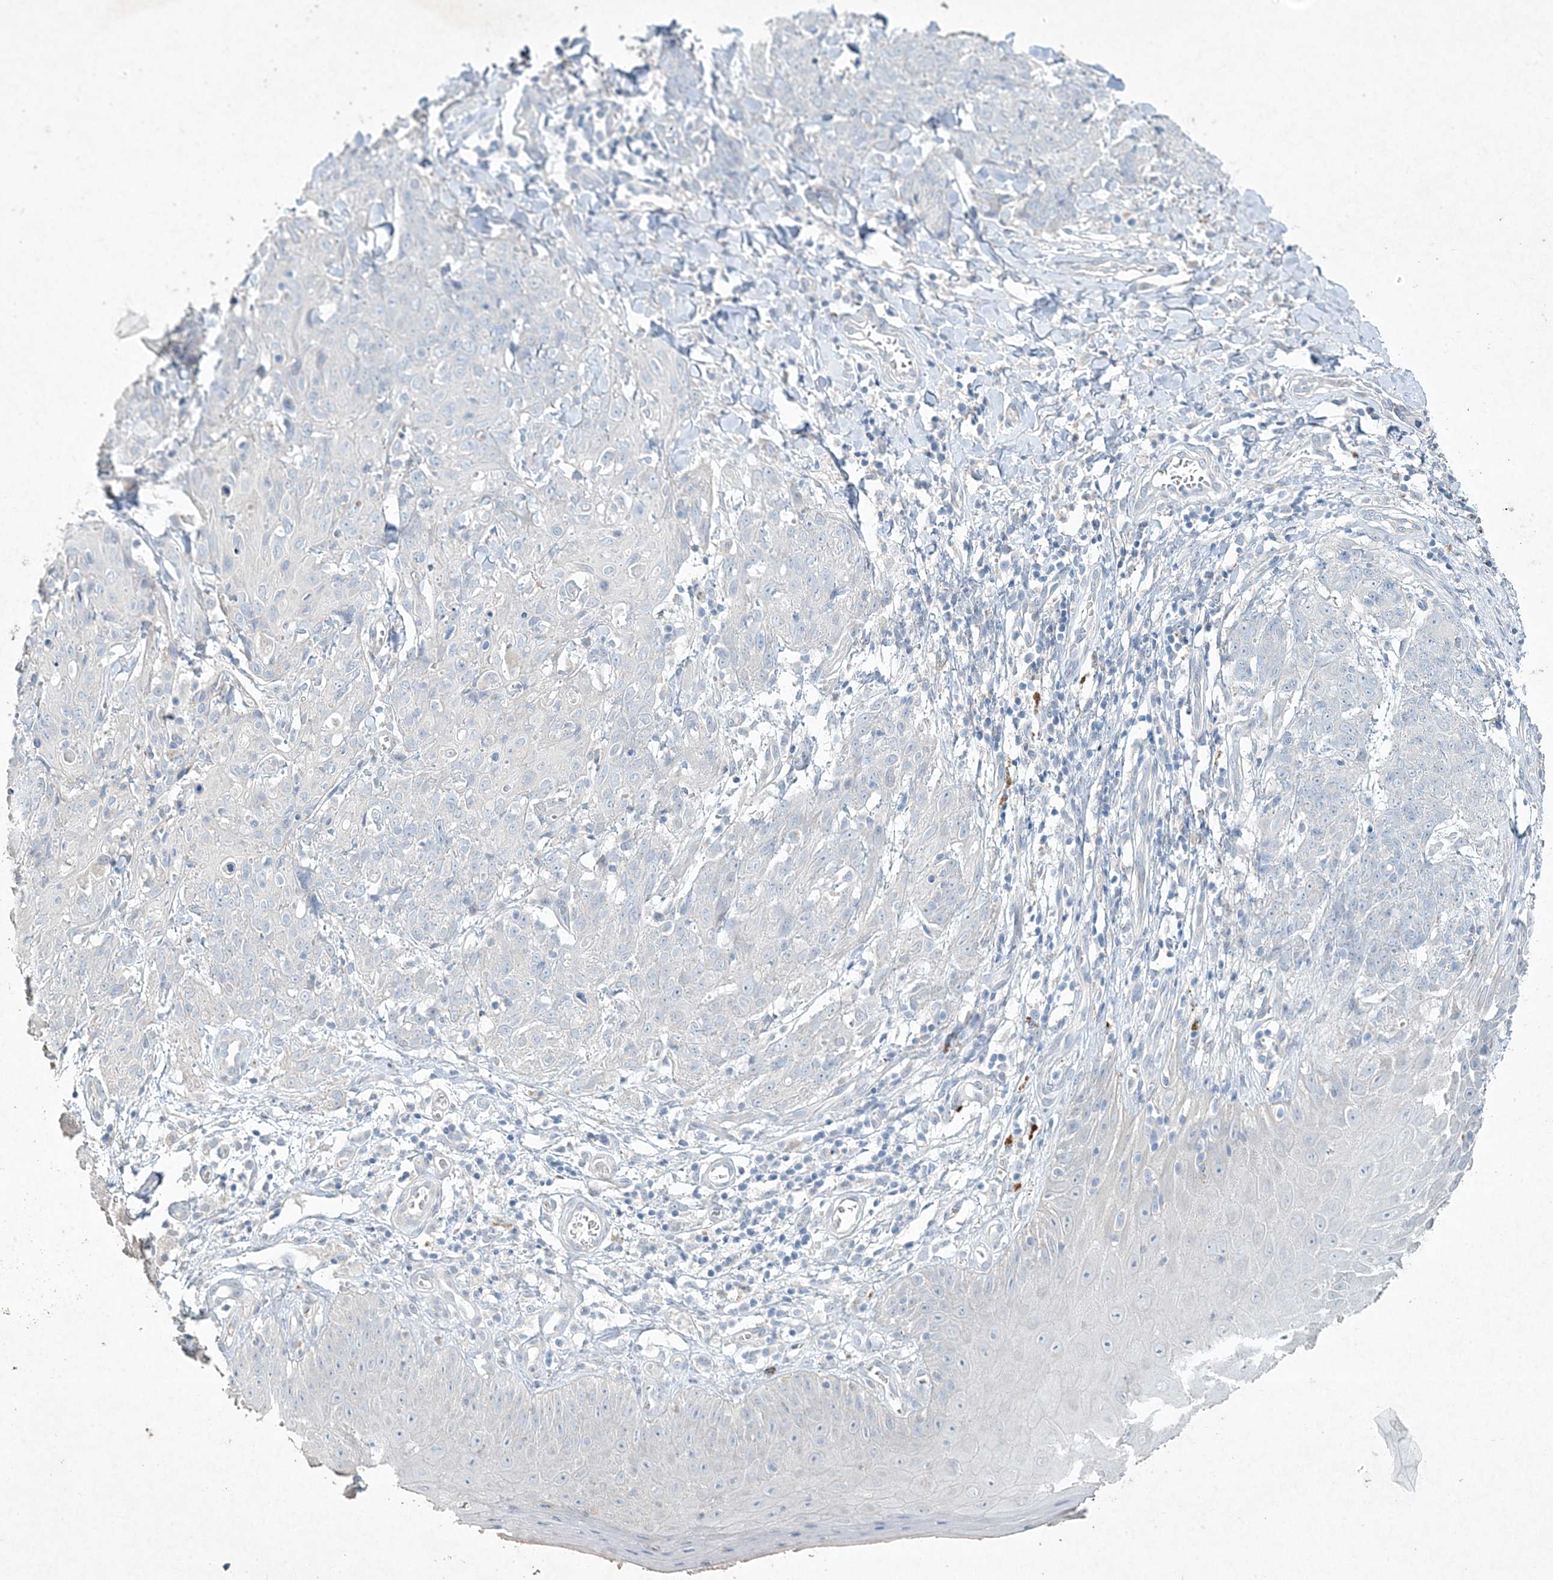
{"staining": {"intensity": "negative", "quantity": "none", "location": "none"}, "tissue": "skin cancer", "cell_type": "Tumor cells", "image_type": "cancer", "snomed": [{"axis": "morphology", "description": "Squamous cell carcinoma, NOS"}, {"axis": "topography", "description": "Skin"}, {"axis": "topography", "description": "Vulva"}], "caption": "Protein analysis of skin cancer shows no significant expression in tumor cells.", "gene": "DNAH5", "patient": {"sex": "female", "age": 85}}